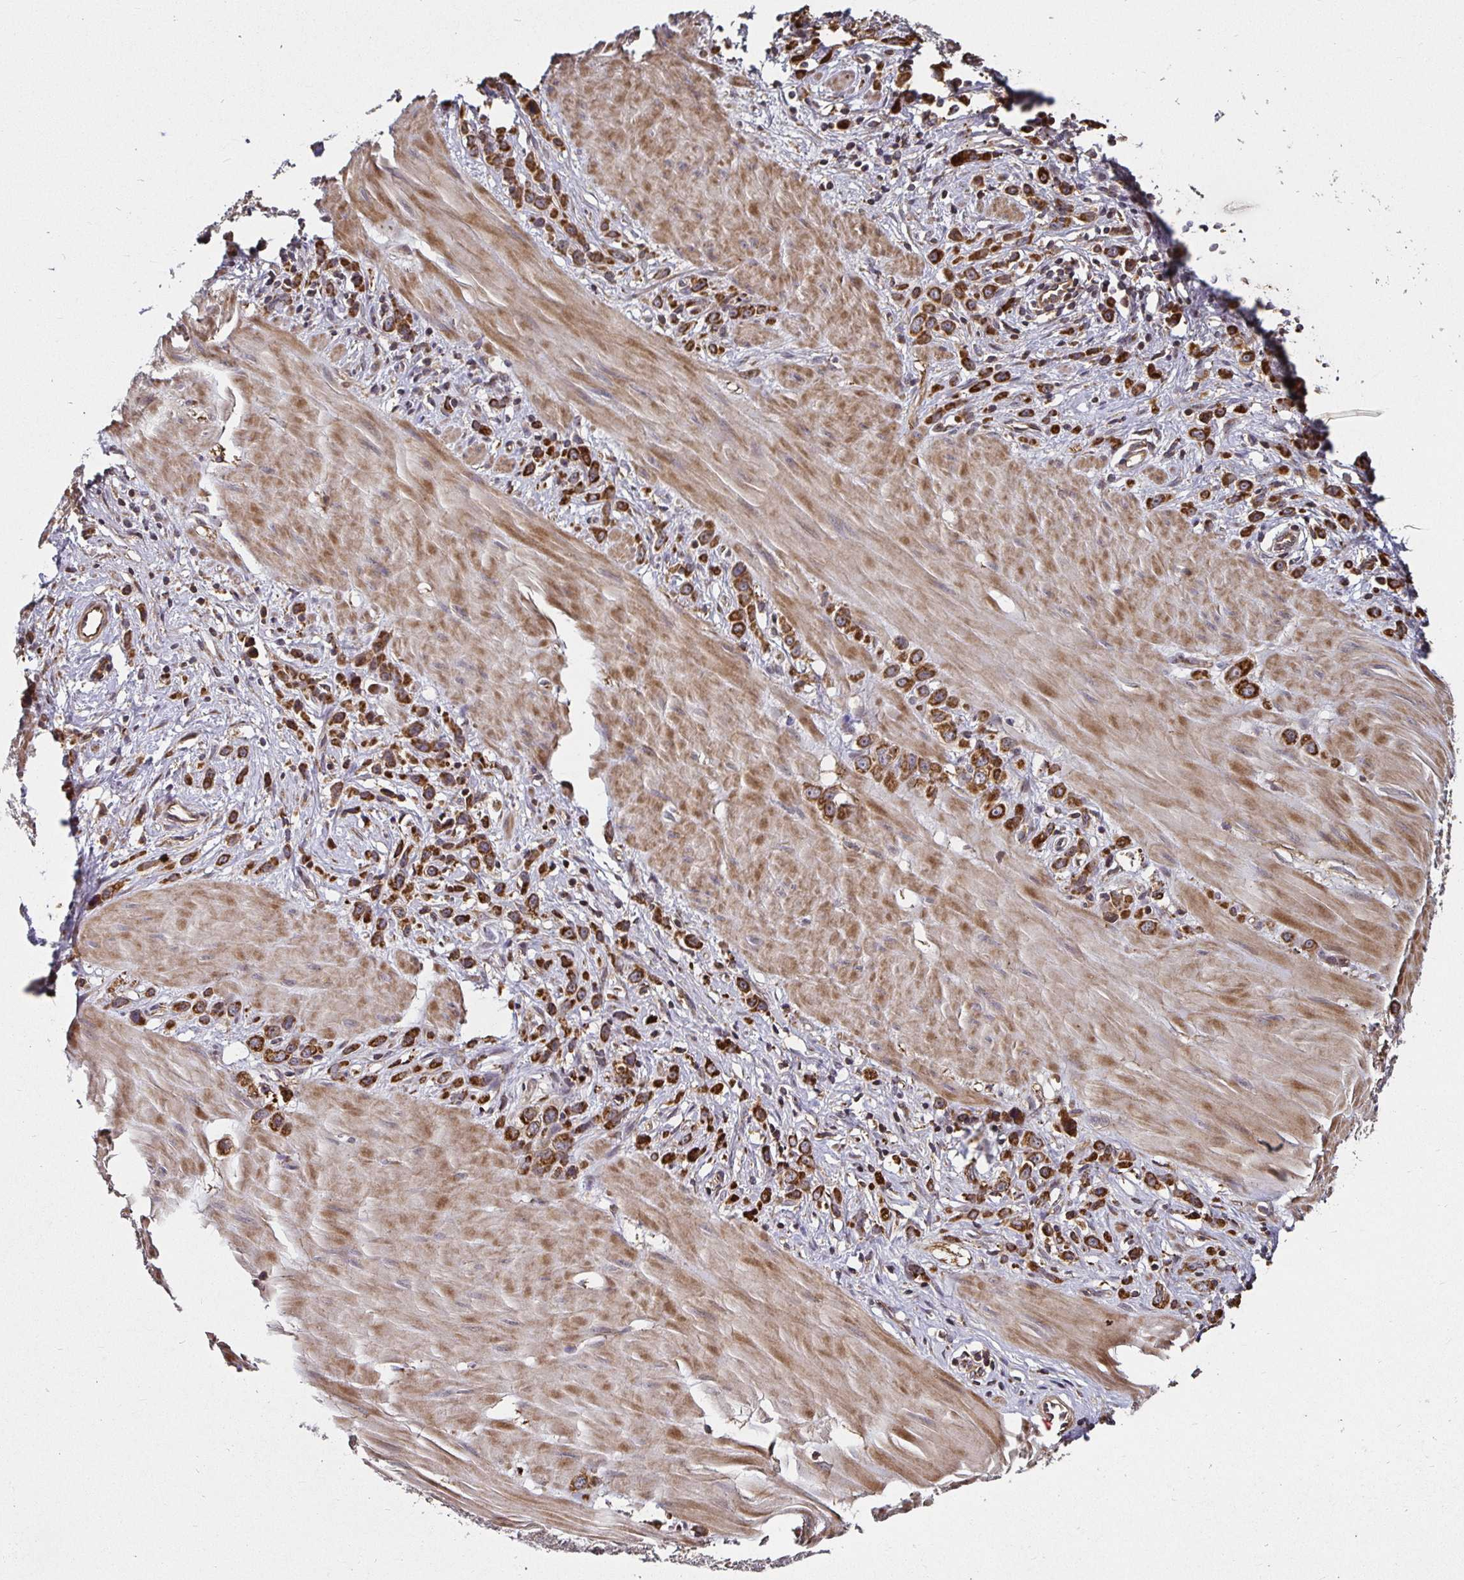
{"staining": {"intensity": "strong", "quantity": ">75%", "location": "cytoplasmic/membranous"}, "tissue": "stomach cancer", "cell_type": "Tumor cells", "image_type": "cancer", "snomed": [{"axis": "morphology", "description": "Adenocarcinoma, NOS"}, {"axis": "topography", "description": "Stomach"}], "caption": "Stomach cancer stained for a protein demonstrates strong cytoplasmic/membranous positivity in tumor cells.", "gene": "MLST8", "patient": {"sex": "male", "age": 47}}